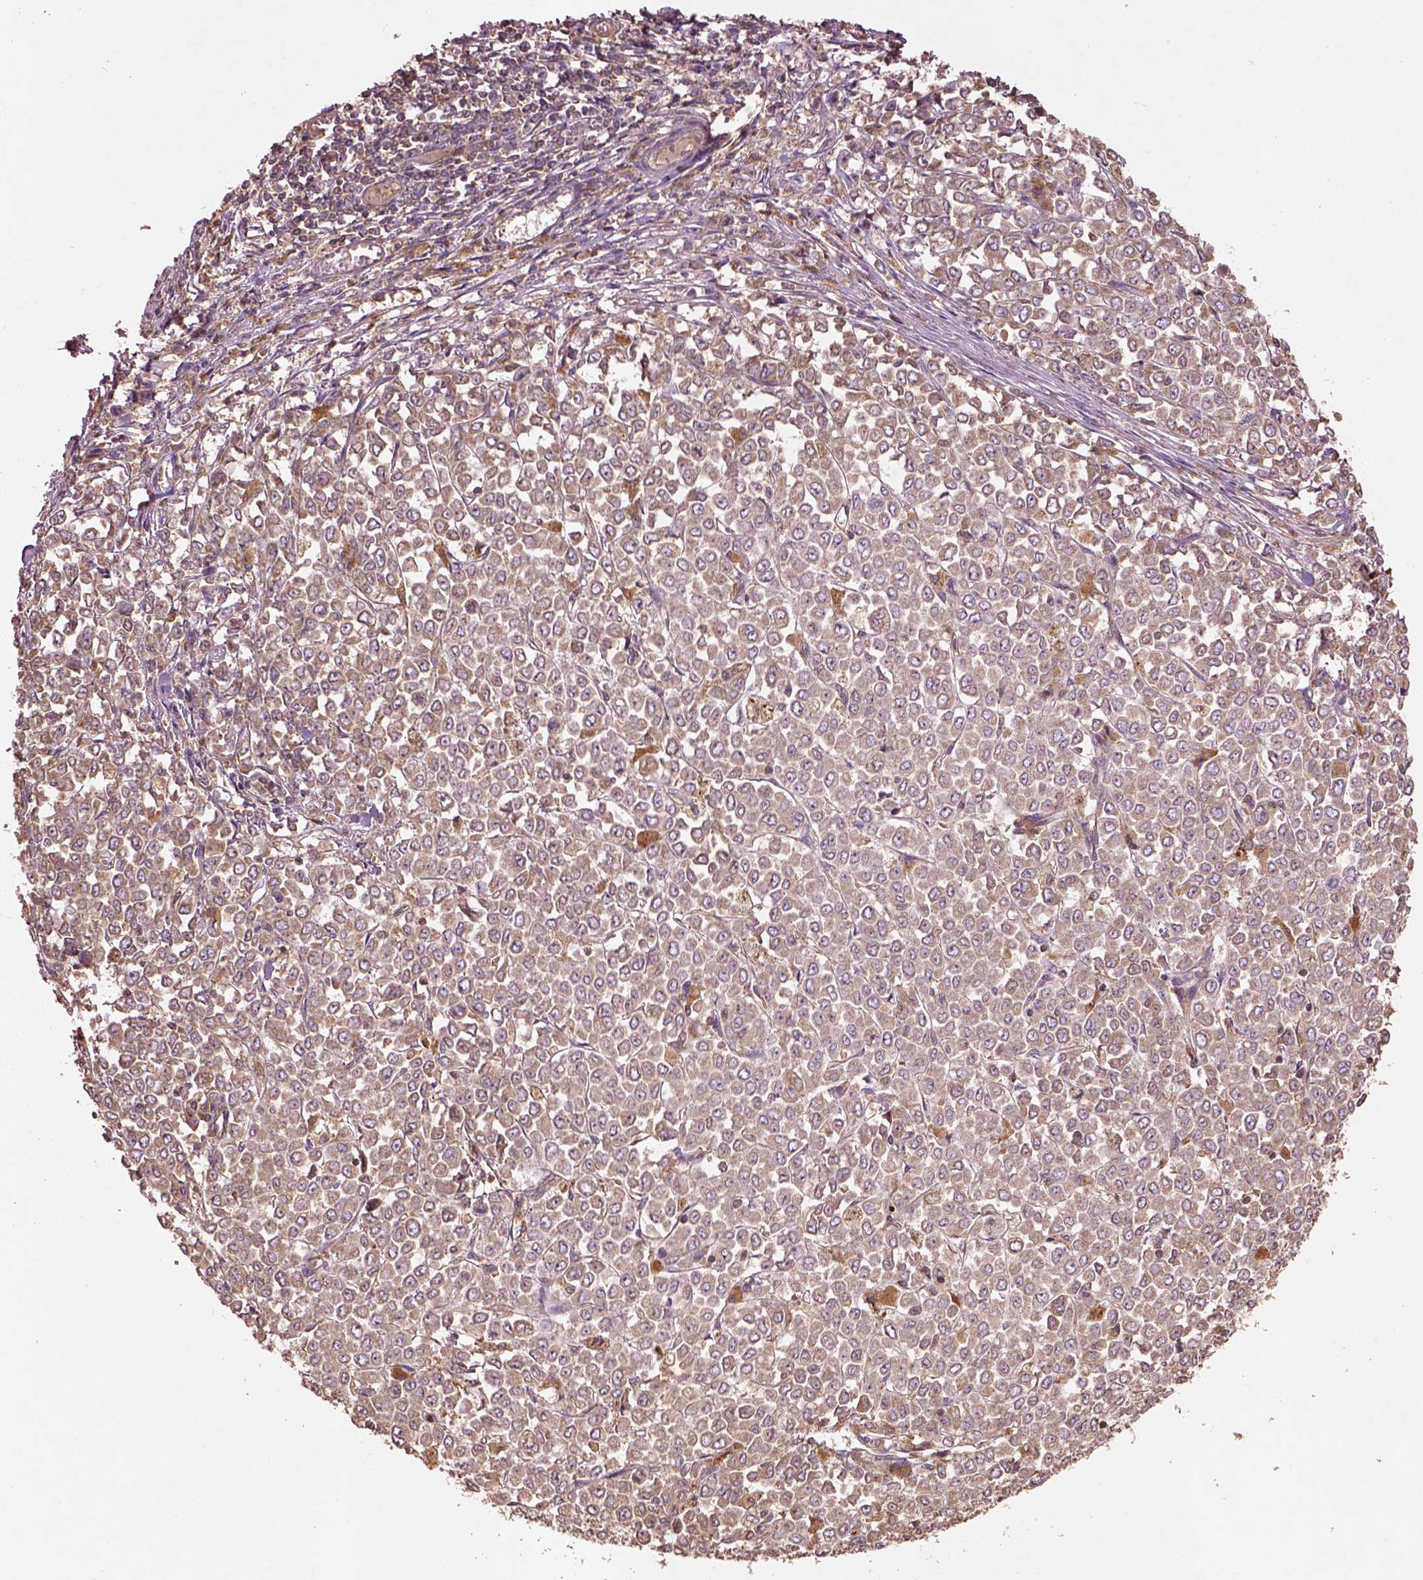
{"staining": {"intensity": "strong", "quantity": "25%-75%", "location": "cytoplasmic/membranous"}, "tissue": "stomach cancer", "cell_type": "Tumor cells", "image_type": "cancer", "snomed": [{"axis": "morphology", "description": "Adenocarcinoma, NOS"}, {"axis": "topography", "description": "Stomach, upper"}], "caption": "The photomicrograph exhibits a brown stain indicating the presence of a protein in the cytoplasmic/membranous of tumor cells in adenocarcinoma (stomach). Nuclei are stained in blue.", "gene": "TRADD", "patient": {"sex": "male", "age": 70}}